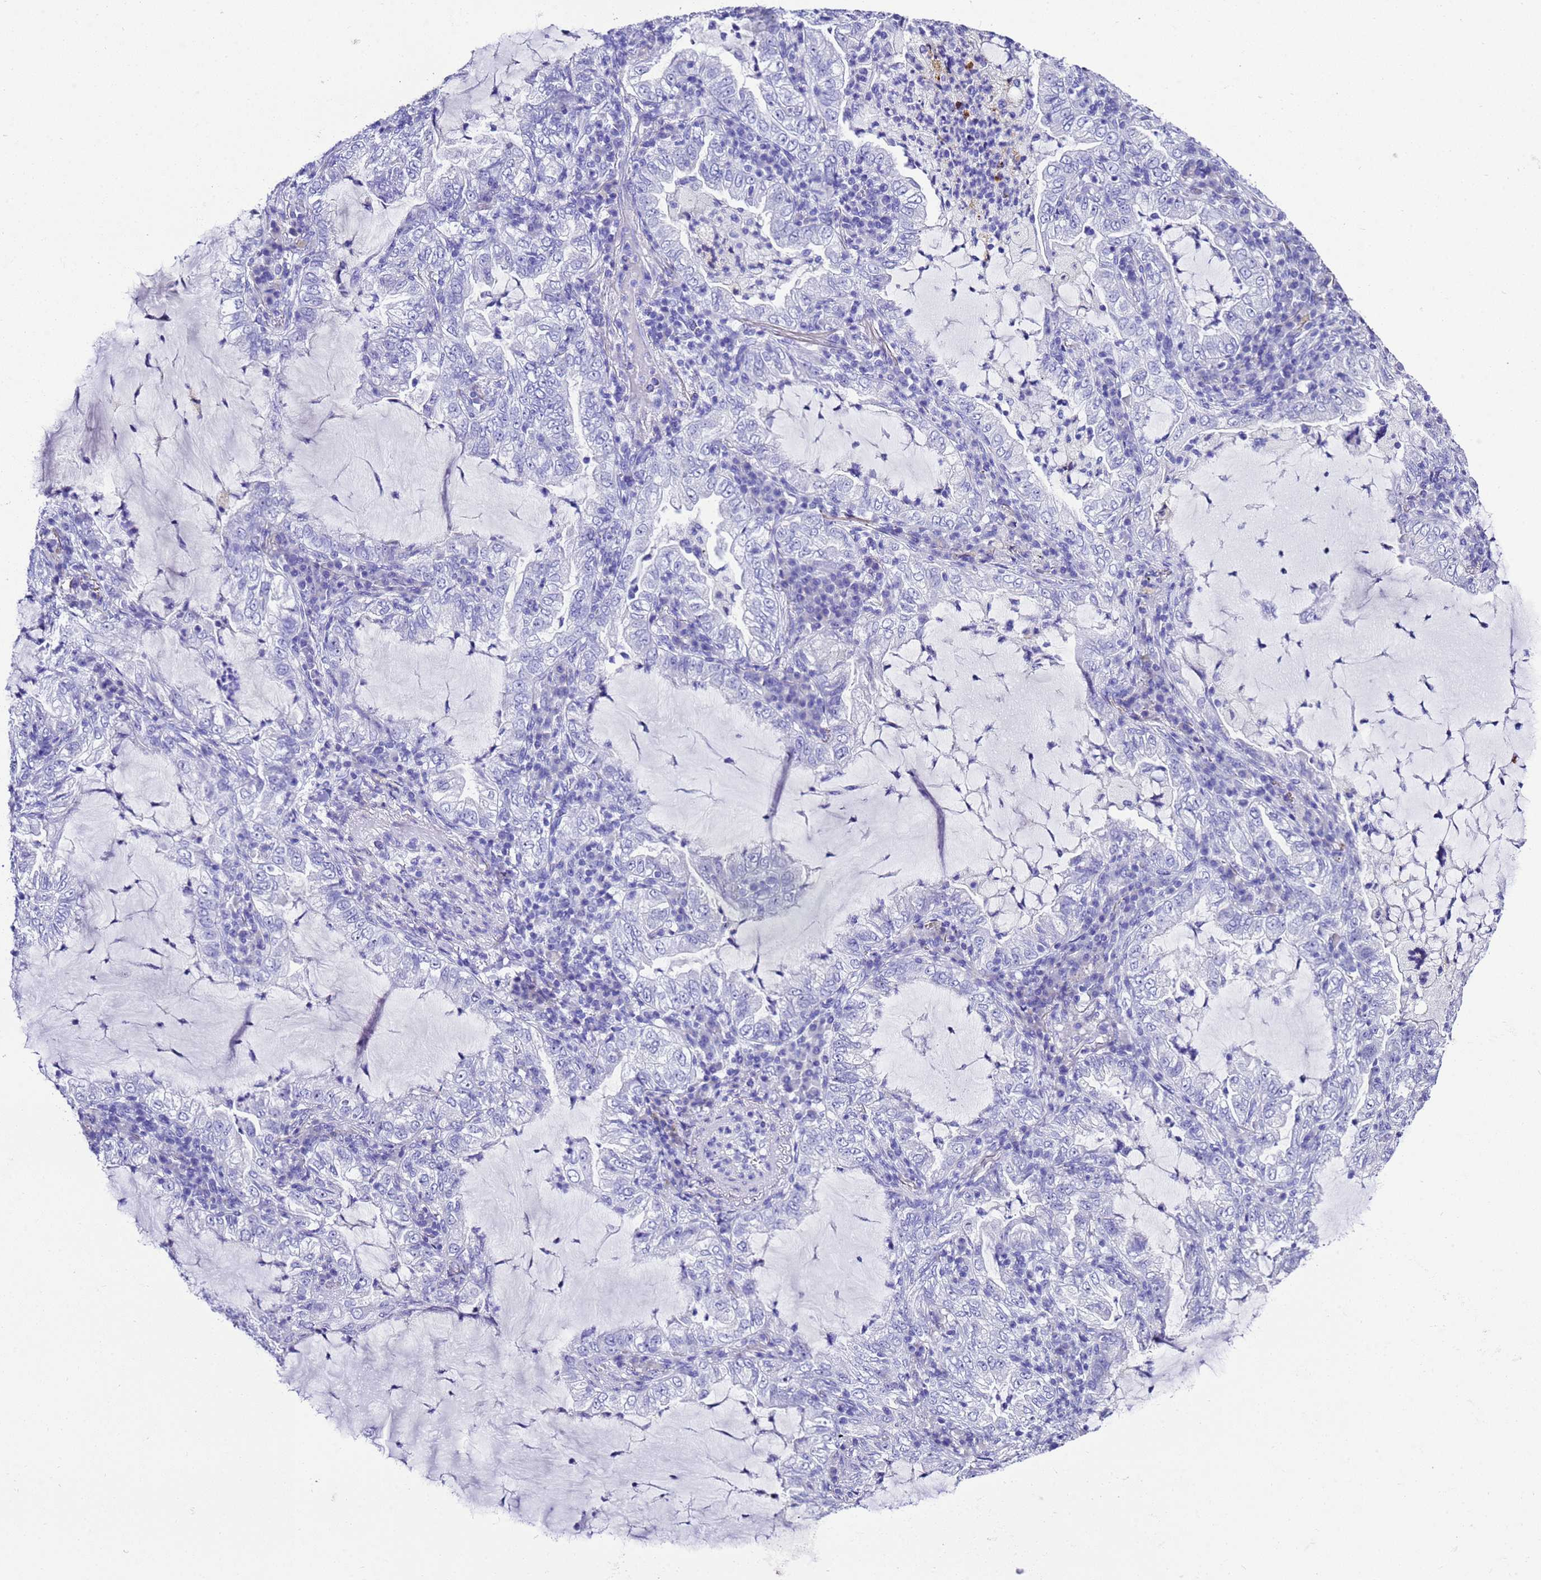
{"staining": {"intensity": "negative", "quantity": "none", "location": "none"}, "tissue": "lung cancer", "cell_type": "Tumor cells", "image_type": "cancer", "snomed": [{"axis": "morphology", "description": "Adenocarcinoma, NOS"}, {"axis": "topography", "description": "Lung"}], "caption": "Immunohistochemistry (IHC) of human lung cancer shows no positivity in tumor cells. Brightfield microscopy of immunohistochemistry (IHC) stained with DAB (3,3'-diaminobenzidine) (brown) and hematoxylin (blue), captured at high magnification.", "gene": "UGT2B10", "patient": {"sex": "female", "age": 73}}